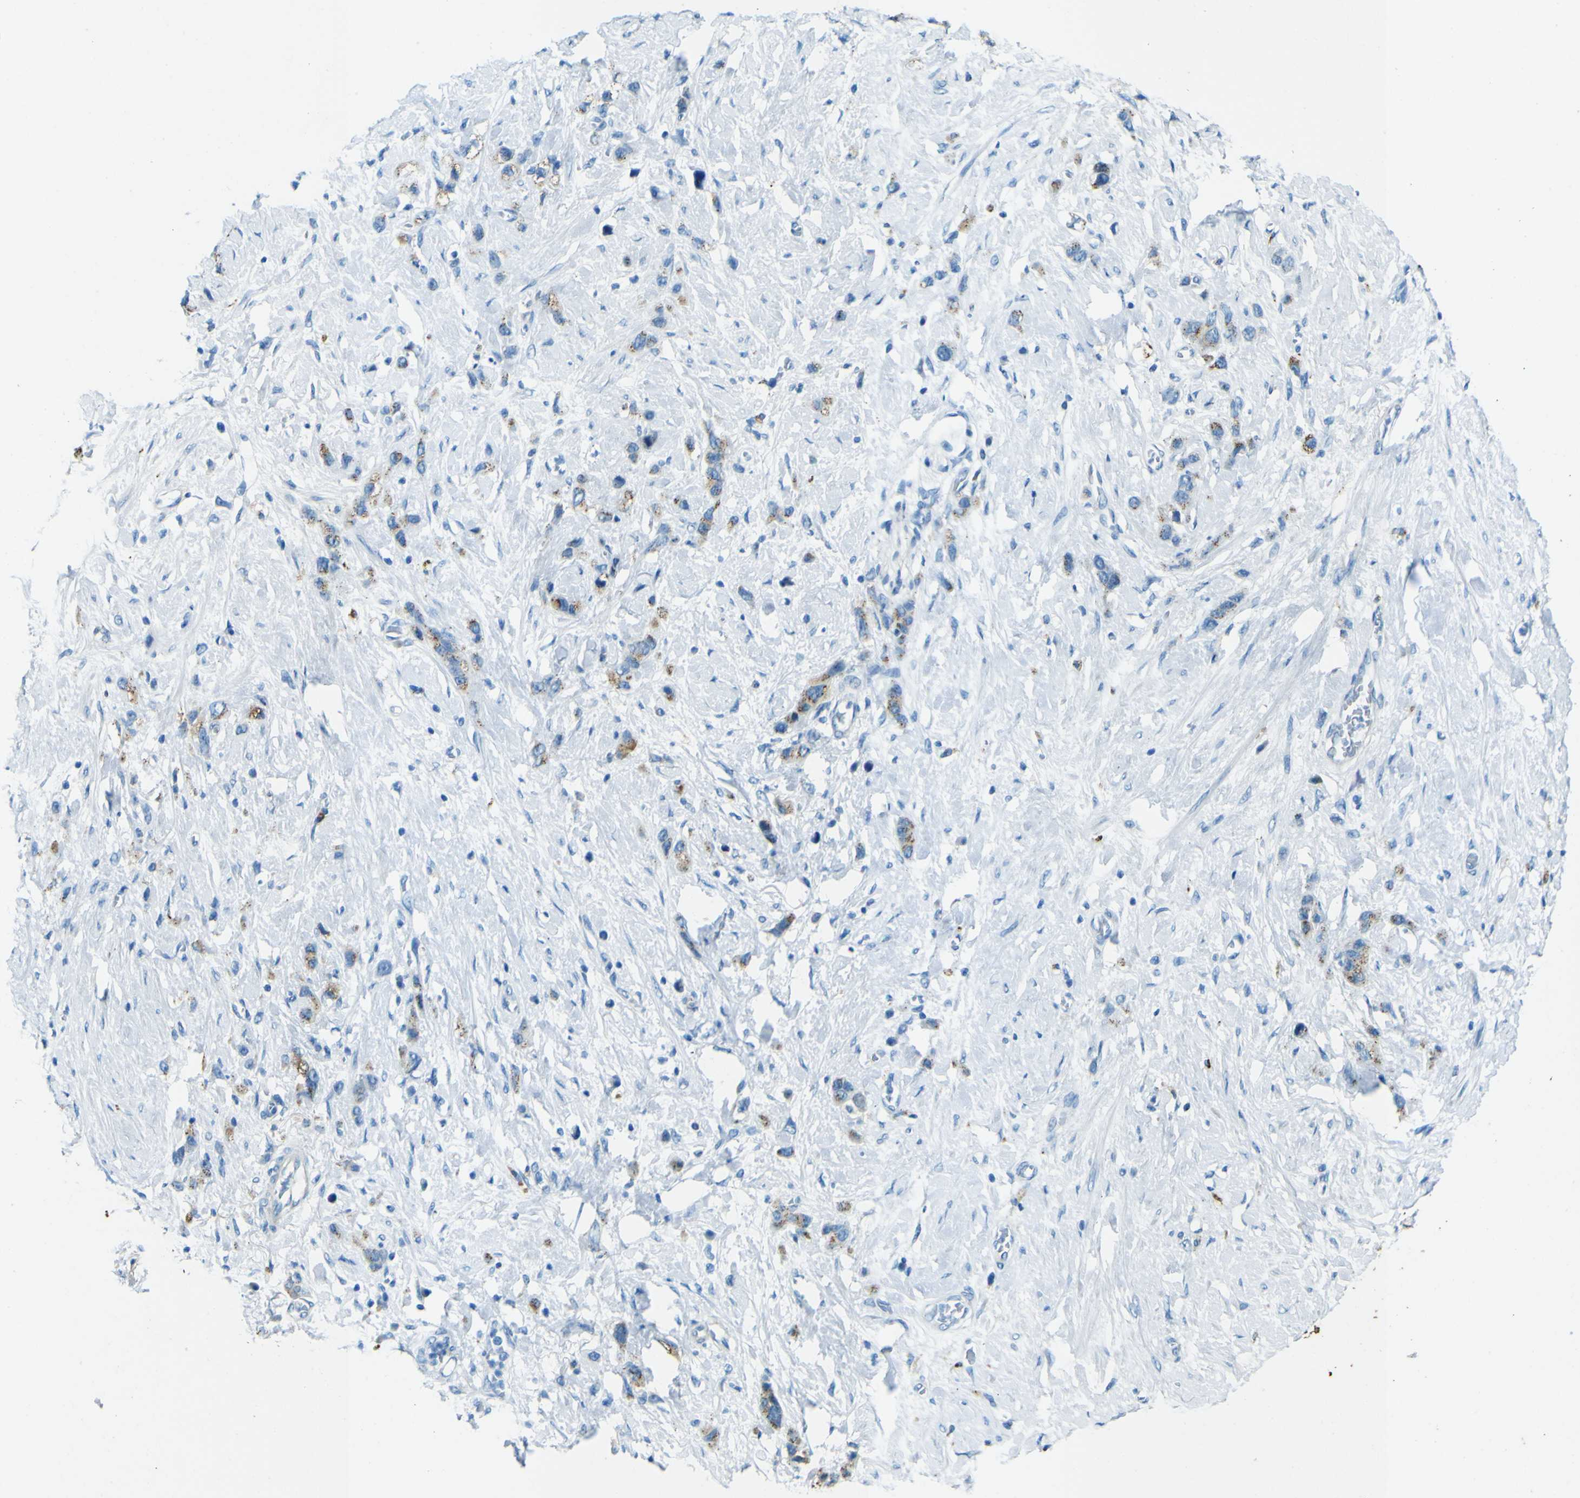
{"staining": {"intensity": "weak", "quantity": "25%-75%", "location": "cytoplasmic/membranous"}, "tissue": "stomach cancer", "cell_type": "Tumor cells", "image_type": "cancer", "snomed": [{"axis": "morphology", "description": "Adenocarcinoma, NOS"}, {"axis": "morphology", "description": "Adenocarcinoma, High grade"}, {"axis": "topography", "description": "Stomach, upper"}, {"axis": "topography", "description": "Stomach, lower"}], "caption": "Stomach cancer (adenocarcinoma) was stained to show a protein in brown. There is low levels of weak cytoplasmic/membranous expression in approximately 25%-75% of tumor cells. Immunohistochemistry stains the protein of interest in brown and the nuclei are stained blue.", "gene": "PDE9A", "patient": {"sex": "female", "age": 65}}